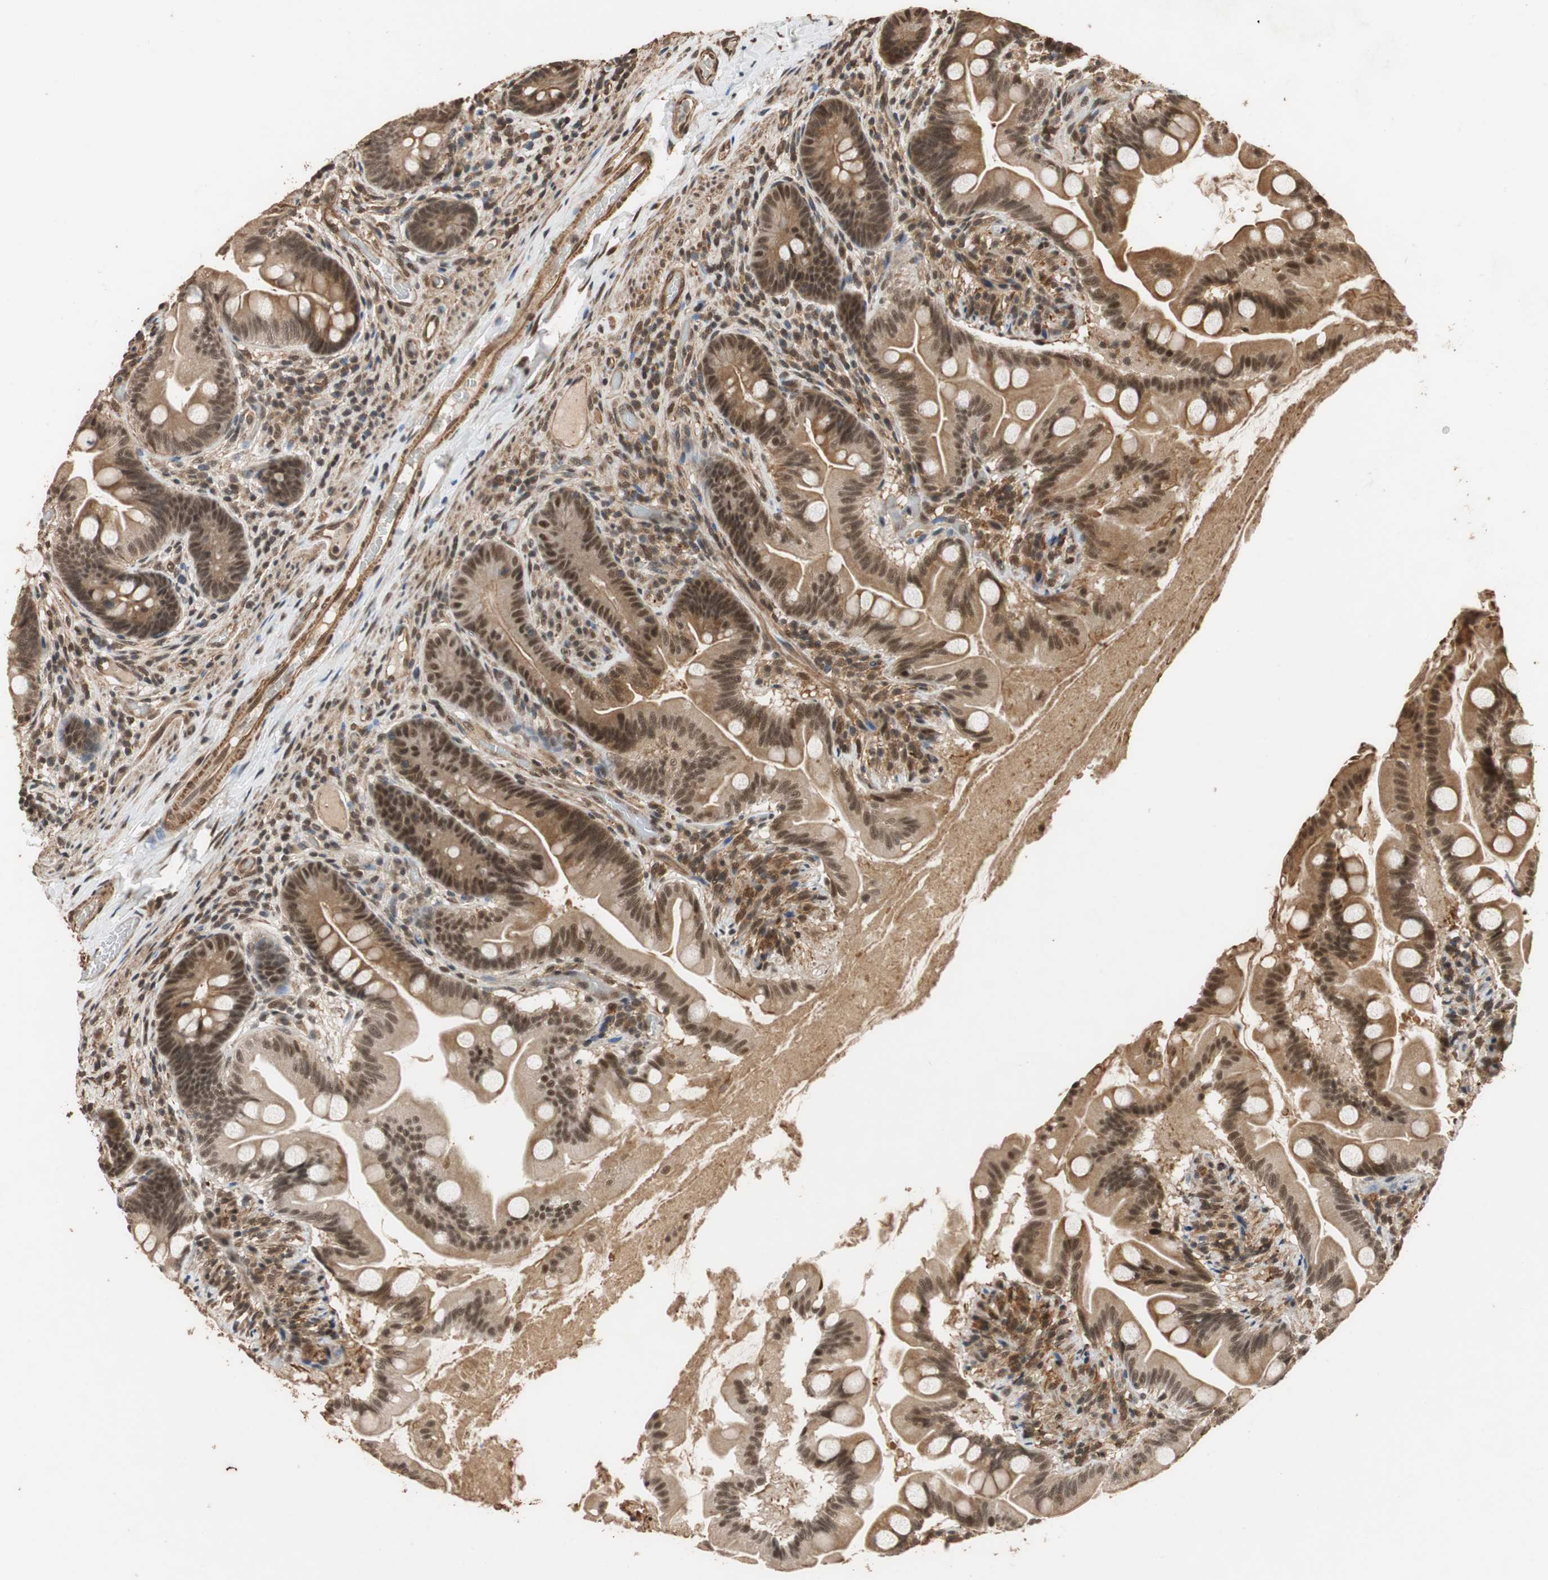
{"staining": {"intensity": "moderate", "quantity": ">75%", "location": "cytoplasmic/membranous,nuclear"}, "tissue": "small intestine", "cell_type": "Glandular cells", "image_type": "normal", "snomed": [{"axis": "morphology", "description": "Normal tissue, NOS"}, {"axis": "topography", "description": "Small intestine"}], "caption": "Approximately >75% of glandular cells in unremarkable human small intestine reveal moderate cytoplasmic/membranous,nuclear protein expression as visualized by brown immunohistochemical staining.", "gene": "CDC5L", "patient": {"sex": "female", "age": 56}}